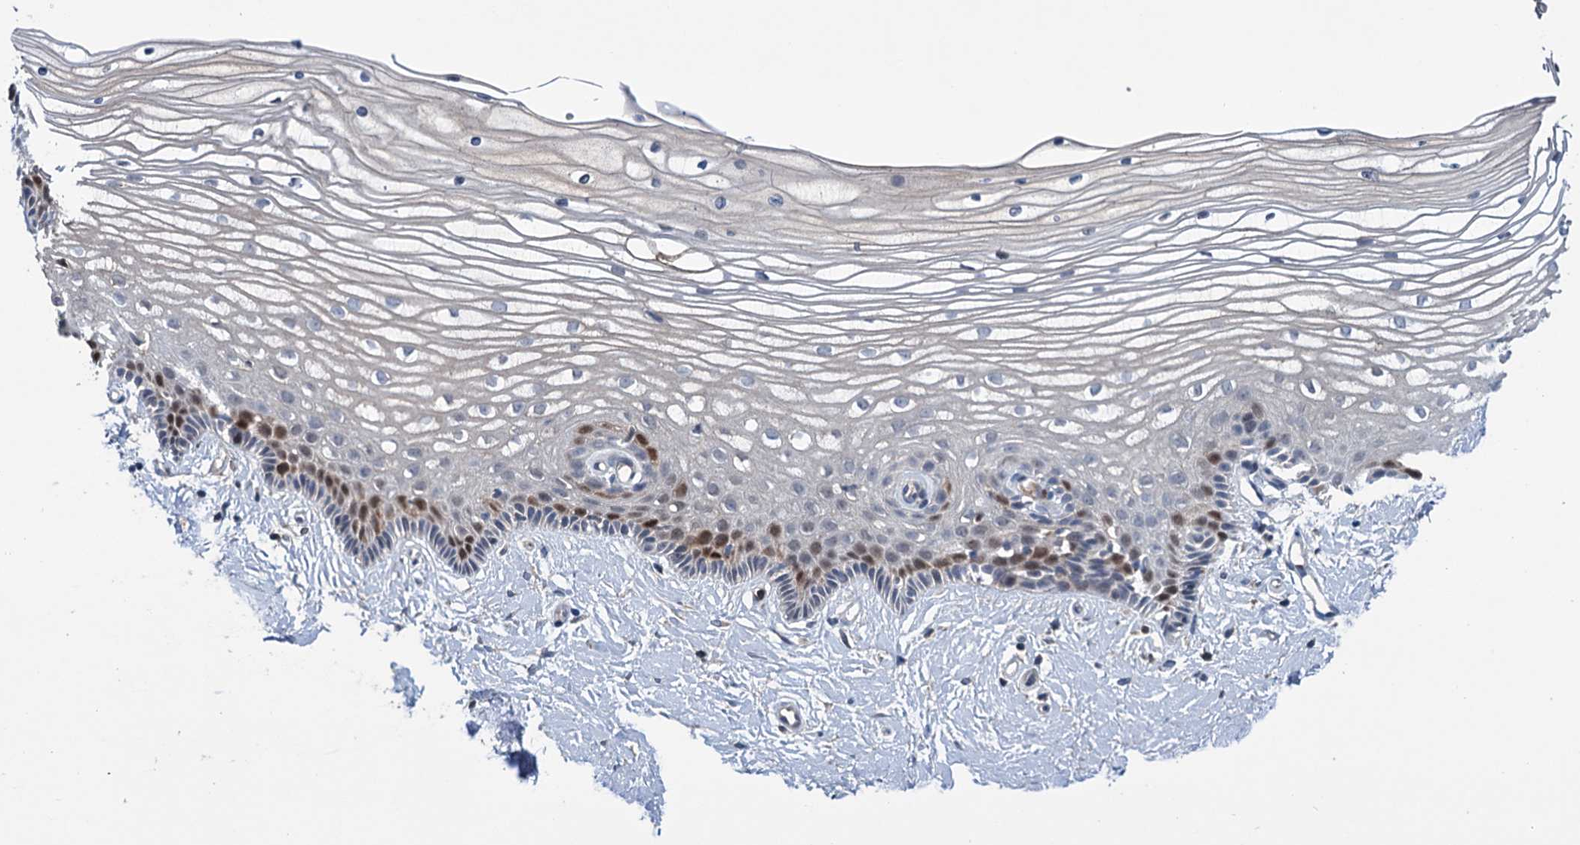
{"staining": {"intensity": "moderate", "quantity": "<25%", "location": "nuclear"}, "tissue": "vagina", "cell_type": "Squamous epithelial cells", "image_type": "normal", "snomed": [{"axis": "morphology", "description": "Normal tissue, NOS"}, {"axis": "topography", "description": "Vagina"}, {"axis": "topography", "description": "Cervix"}], "caption": "A high-resolution photomicrograph shows immunohistochemistry (IHC) staining of unremarkable vagina, which displays moderate nuclear staining in approximately <25% of squamous epithelial cells.", "gene": "NCAPD2", "patient": {"sex": "female", "age": 40}}